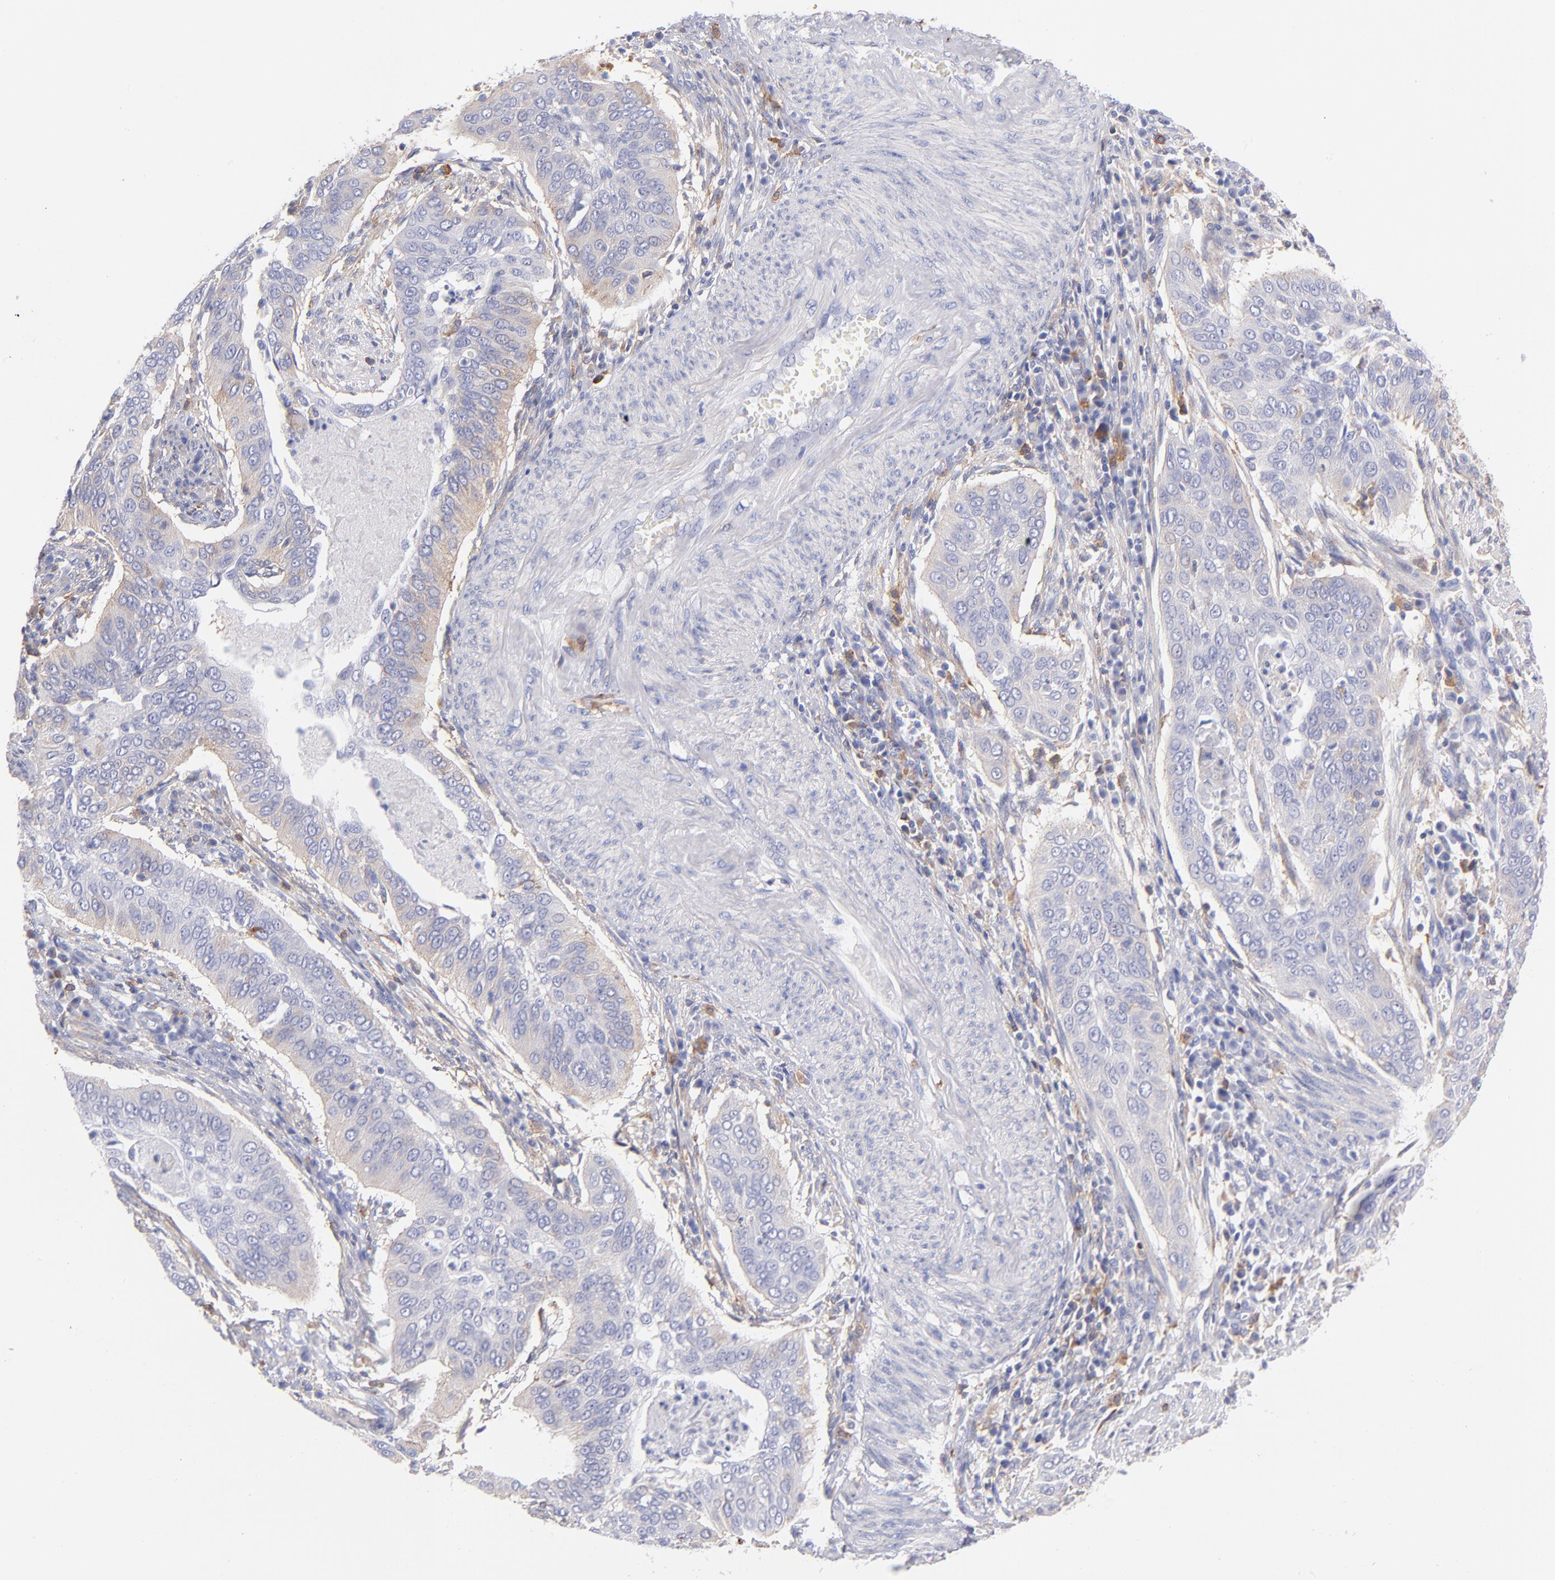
{"staining": {"intensity": "weak", "quantity": ">75%", "location": "cytoplasmic/membranous"}, "tissue": "cervical cancer", "cell_type": "Tumor cells", "image_type": "cancer", "snomed": [{"axis": "morphology", "description": "Squamous cell carcinoma, NOS"}, {"axis": "topography", "description": "Cervix"}], "caption": "Squamous cell carcinoma (cervical) was stained to show a protein in brown. There is low levels of weak cytoplasmic/membranous staining in approximately >75% of tumor cells.", "gene": "PRKCA", "patient": {"sex": "female", "age": 39}}